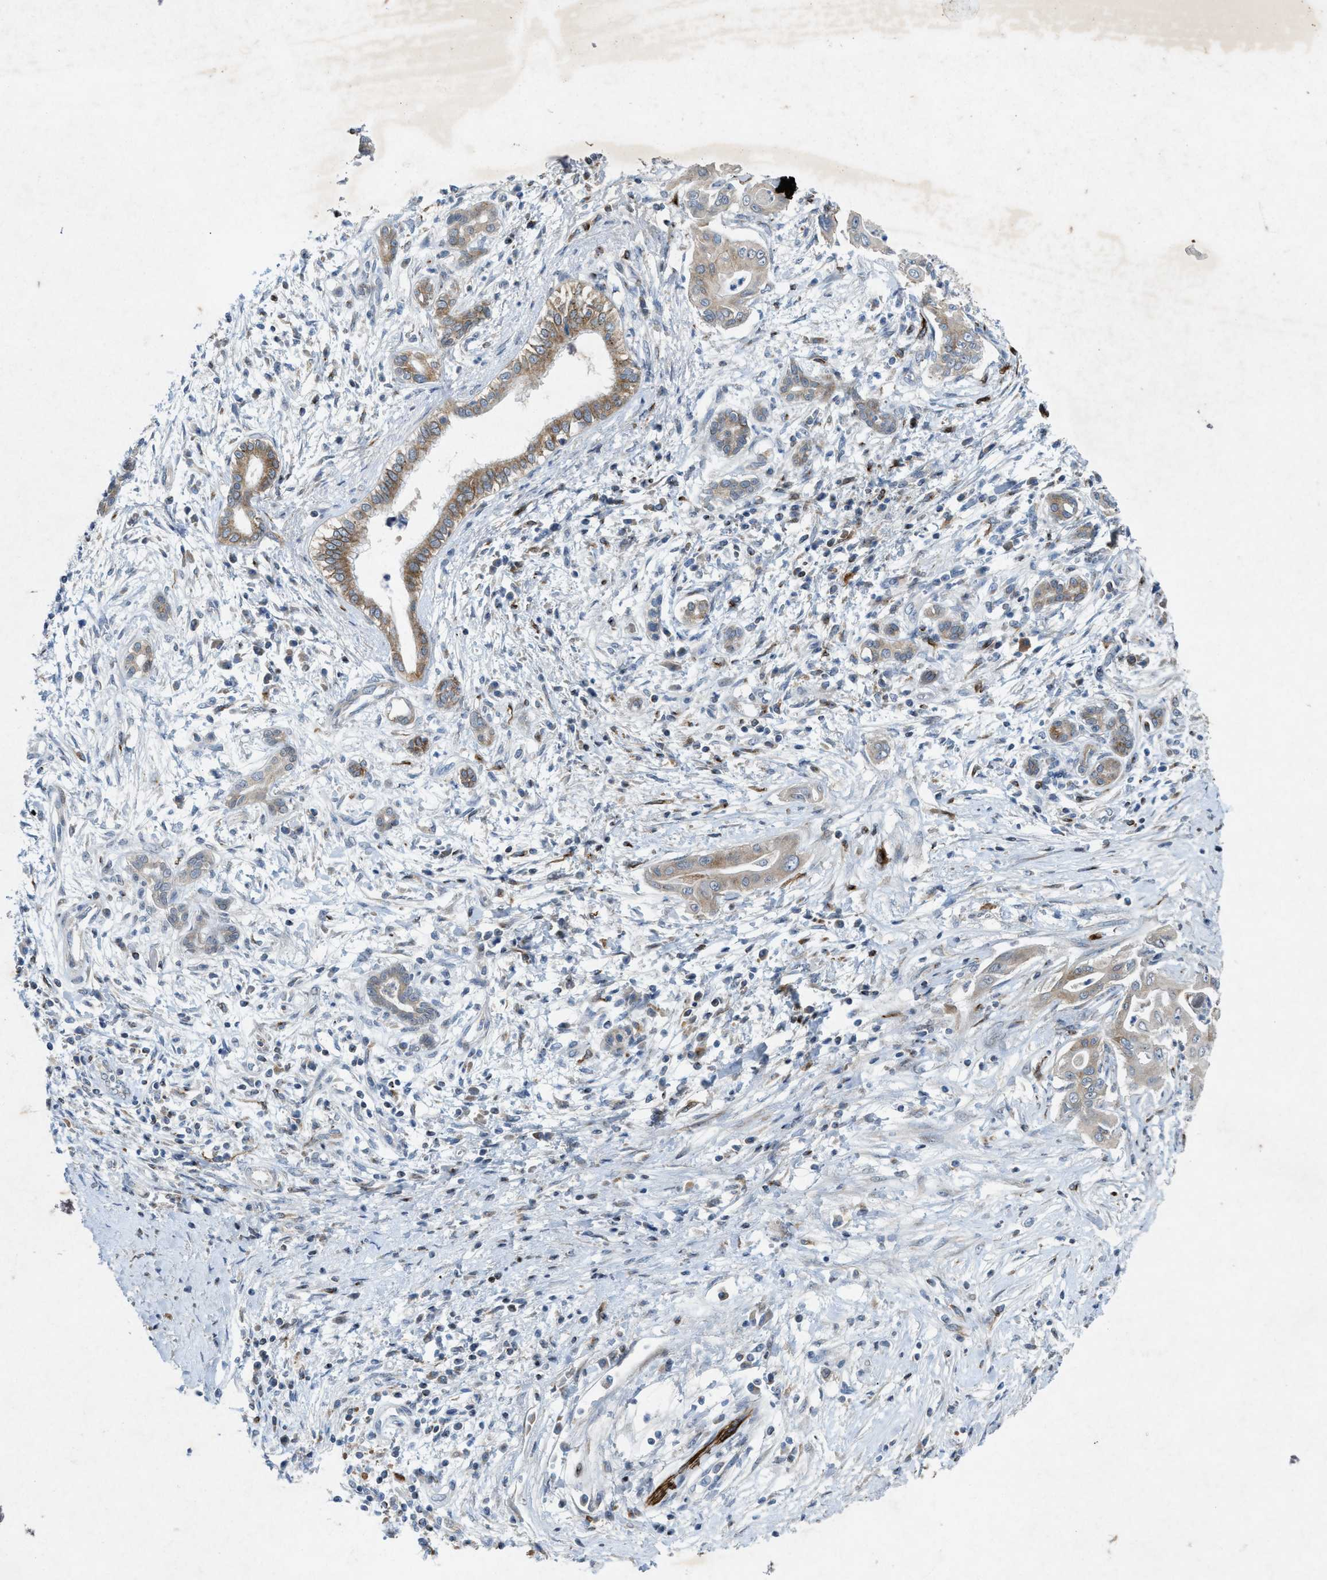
{"staining": {"intensity": "weak", "quantity": "25%-75%", "location": "cytoplasmic/membranous"}, "tissue": "pancreatic cancer", "cell_type": "Tumor cells", "image_type": "cancer", "snomed": [{"axis": "morphology", "description": "Adenocarcinoma, NOS"}, {"axis": "topography", "description": "Pancreas"}], "caption": "Weak cytoplasmic/membranous protein positivity is identified in approximately 25%-75% of tumor cells in pancreatic cancer.", "gene": "URGCP", "patient": {"sex": "male", "age": 58}}